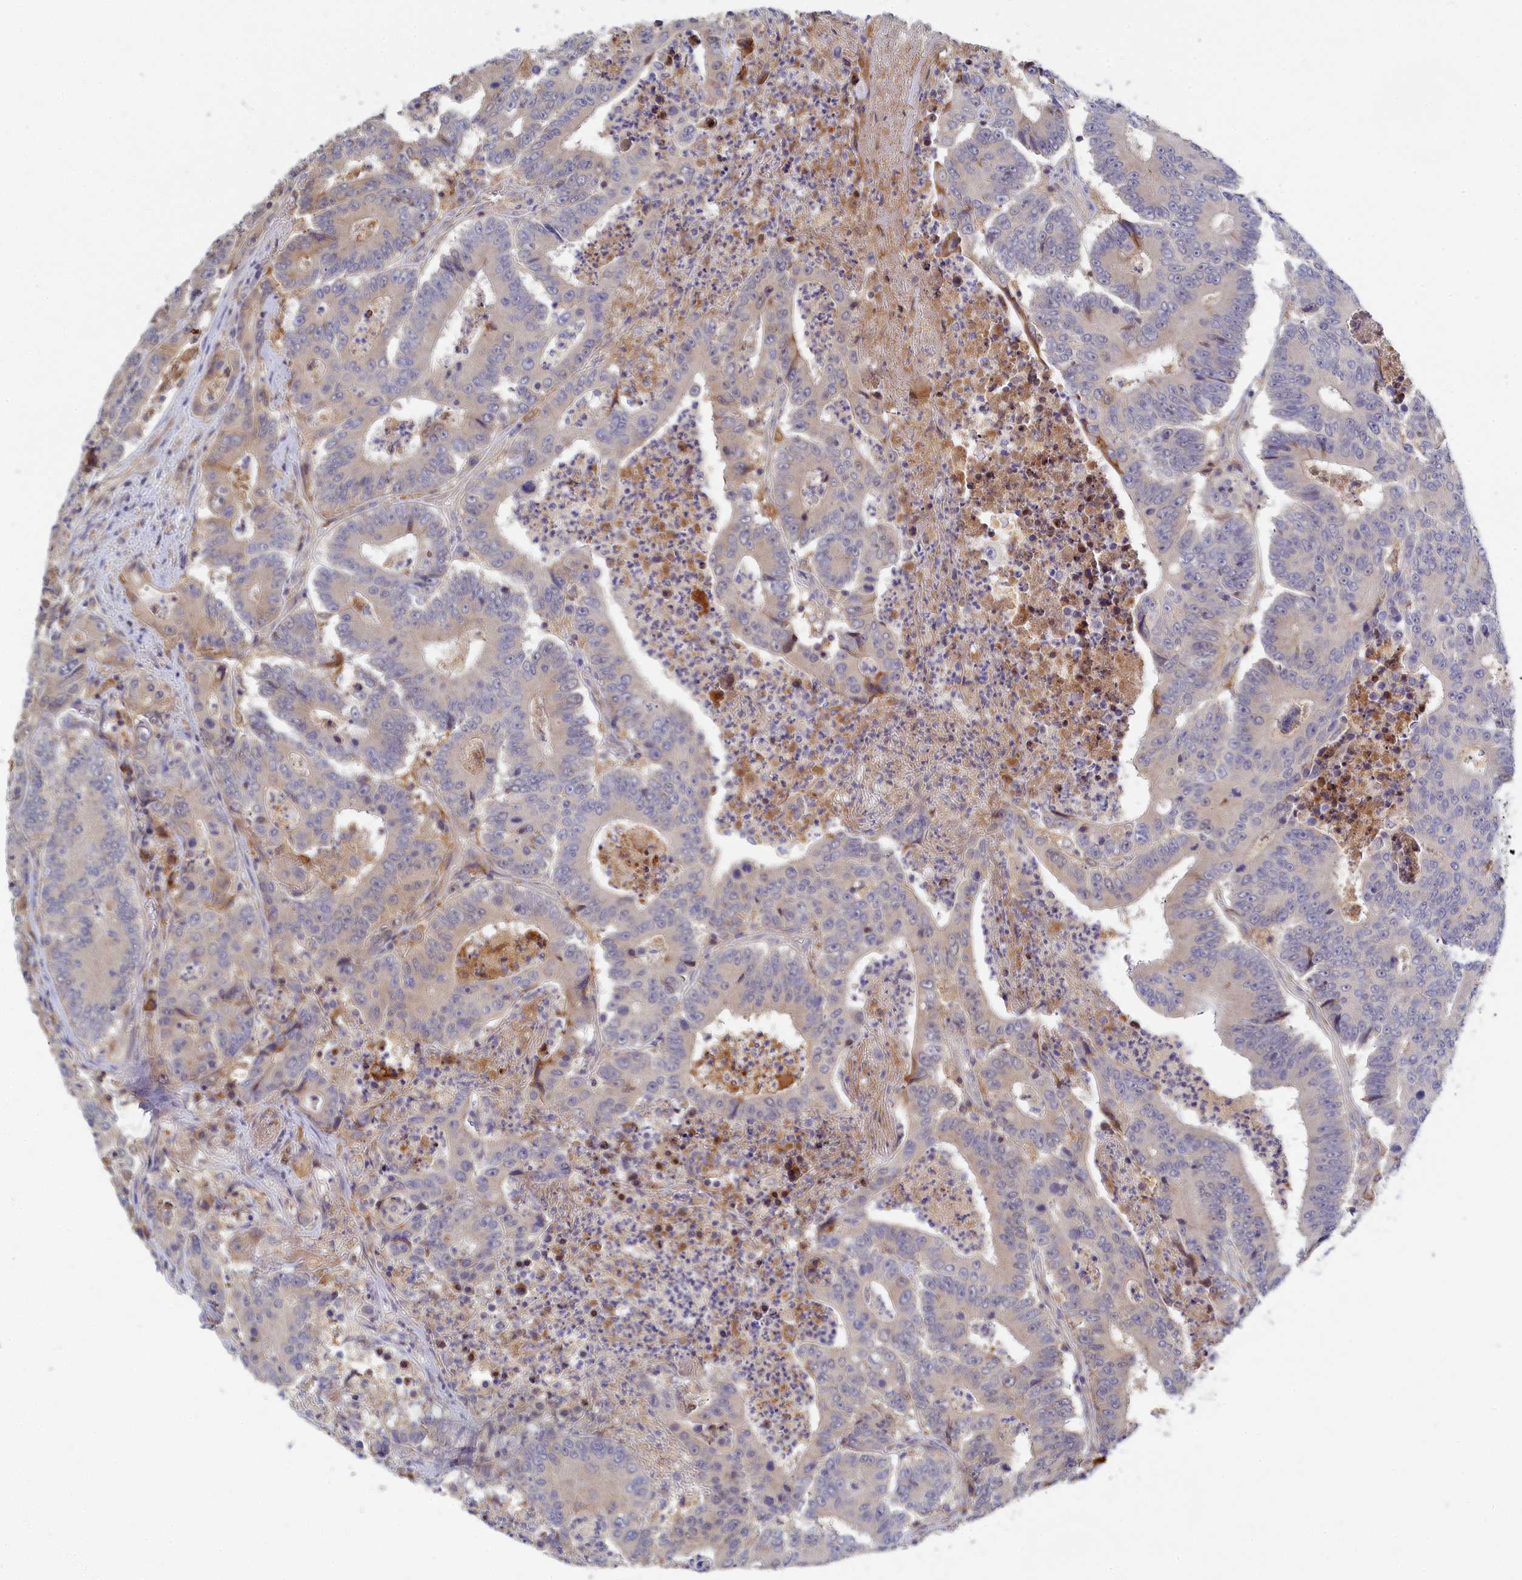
{"staining": {"intensity": "negative", "quantity": "none", "location": "none"}, "tissue": "colorectal cancer", "cell_type": "Tumor cells", "image_type": "cancer", "snomed": [{"axis": "morphology", "description": "Adenocarcinoma, NOS"}, {"axis": "topography", "description": "Colon"}], "caption": "High magnification brightfield microscopy of colorectal cancer stained with DAB (brown) and counterstained with hematoxylin (blue): tumor cells show no significant staining.", "gene": "SPATA5L1", "patient": {"sex": "male", "age": 83}}